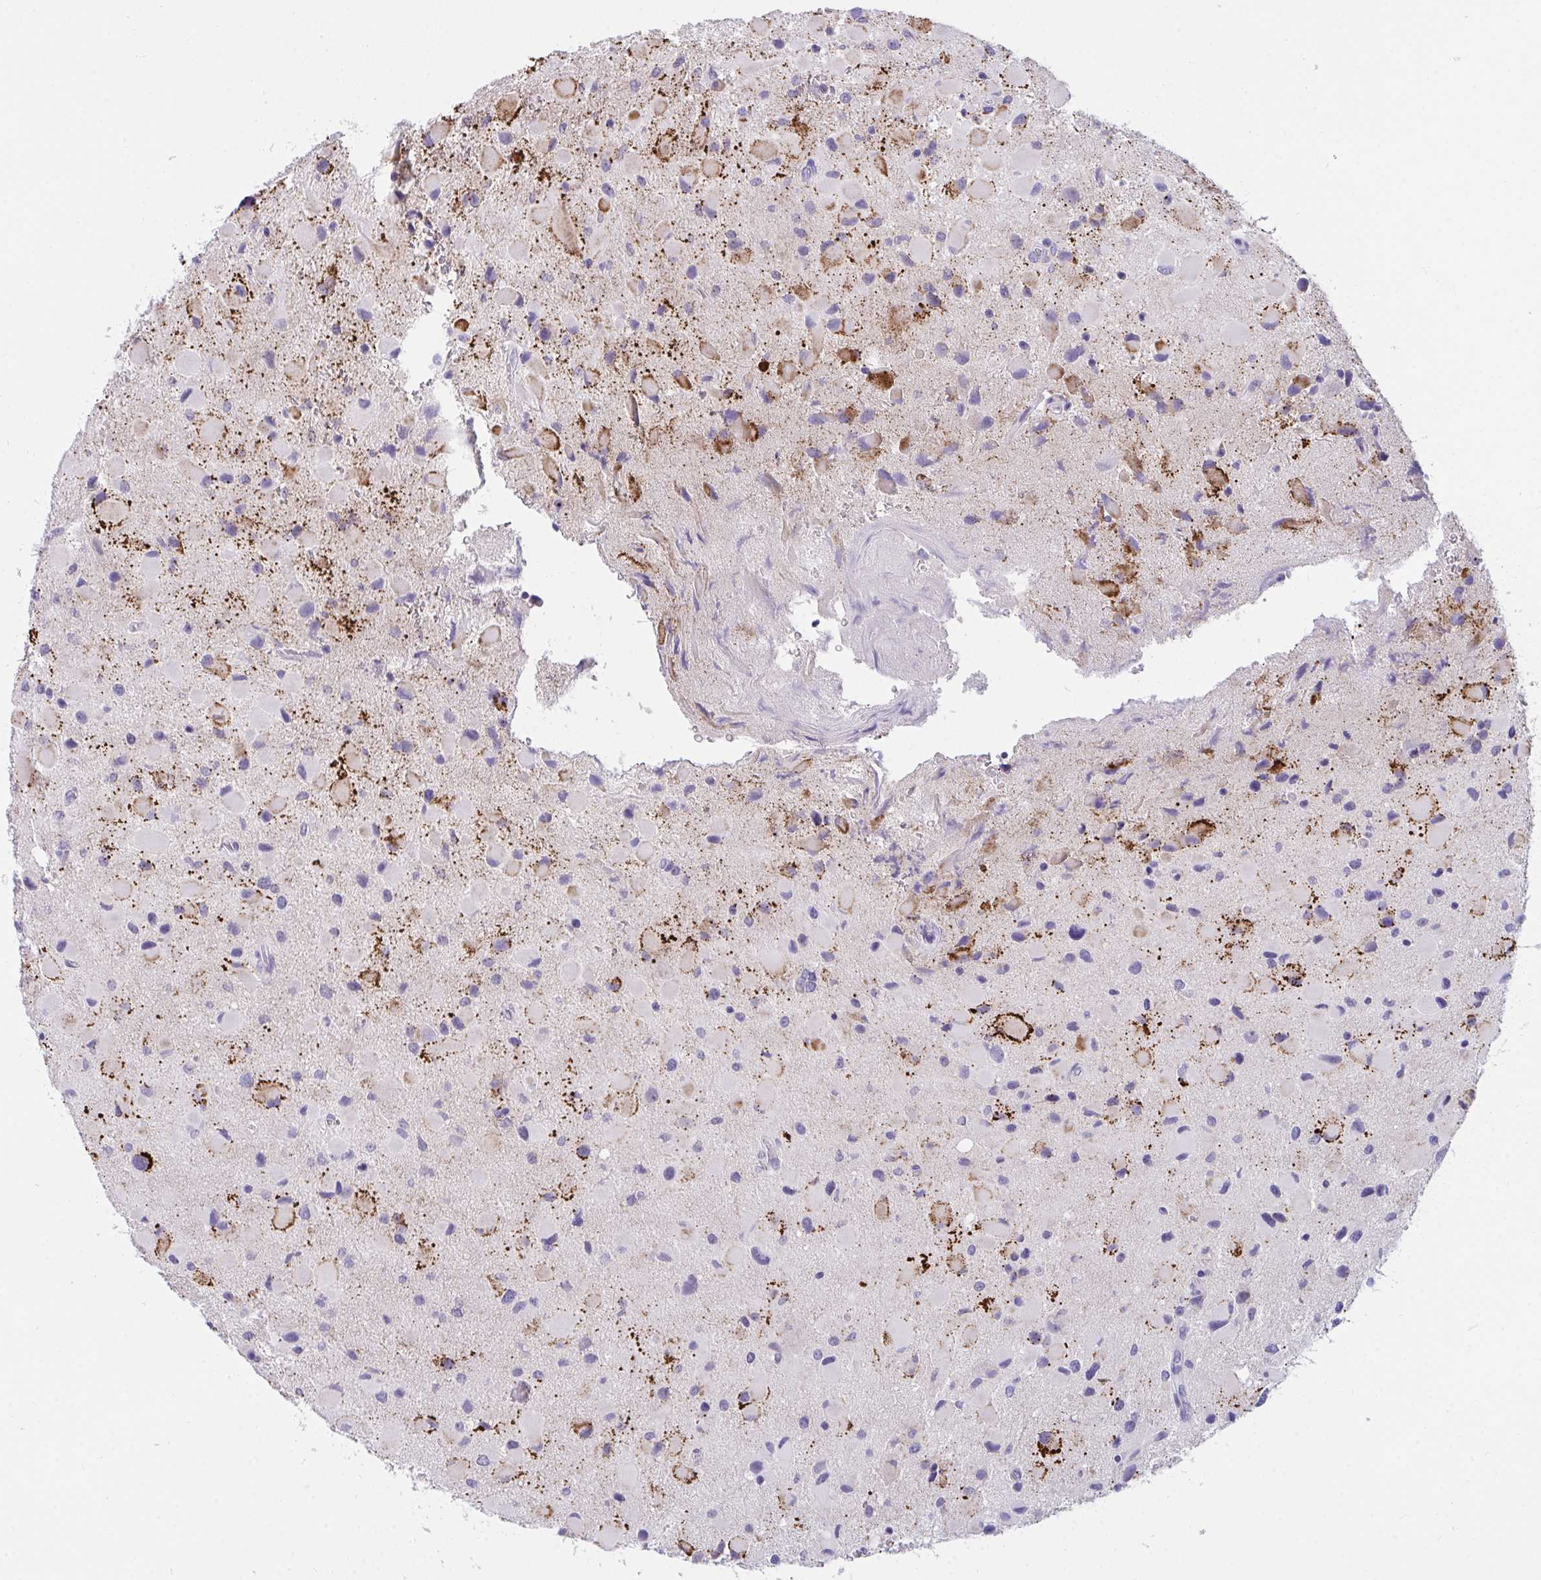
{"staining": {"intensity": "moderate", "quantity": "<25%", "location": "cytoplasmic/membranous"}, "tissue": "glioma", "cell_type": "Tumor cells", "image_type": "cancer", "snomed": [{"axis": "morphology", "description": "Glioma, malignant, Low grade"}, {"axis": "topography", "description": "Brain"}], "caption": "IHC micrograph of neoplastic tissue: malignant glioma (low-grade) stained using IHC demonstrates low levels of moderate protein expression localized specifically in the cytoplasmic/membranous of tumor cells, appearing as a cytoplasmic/membranous brown color.", "gene": "SEMA6B", "patient": {"sex": "female", "age": 32}}